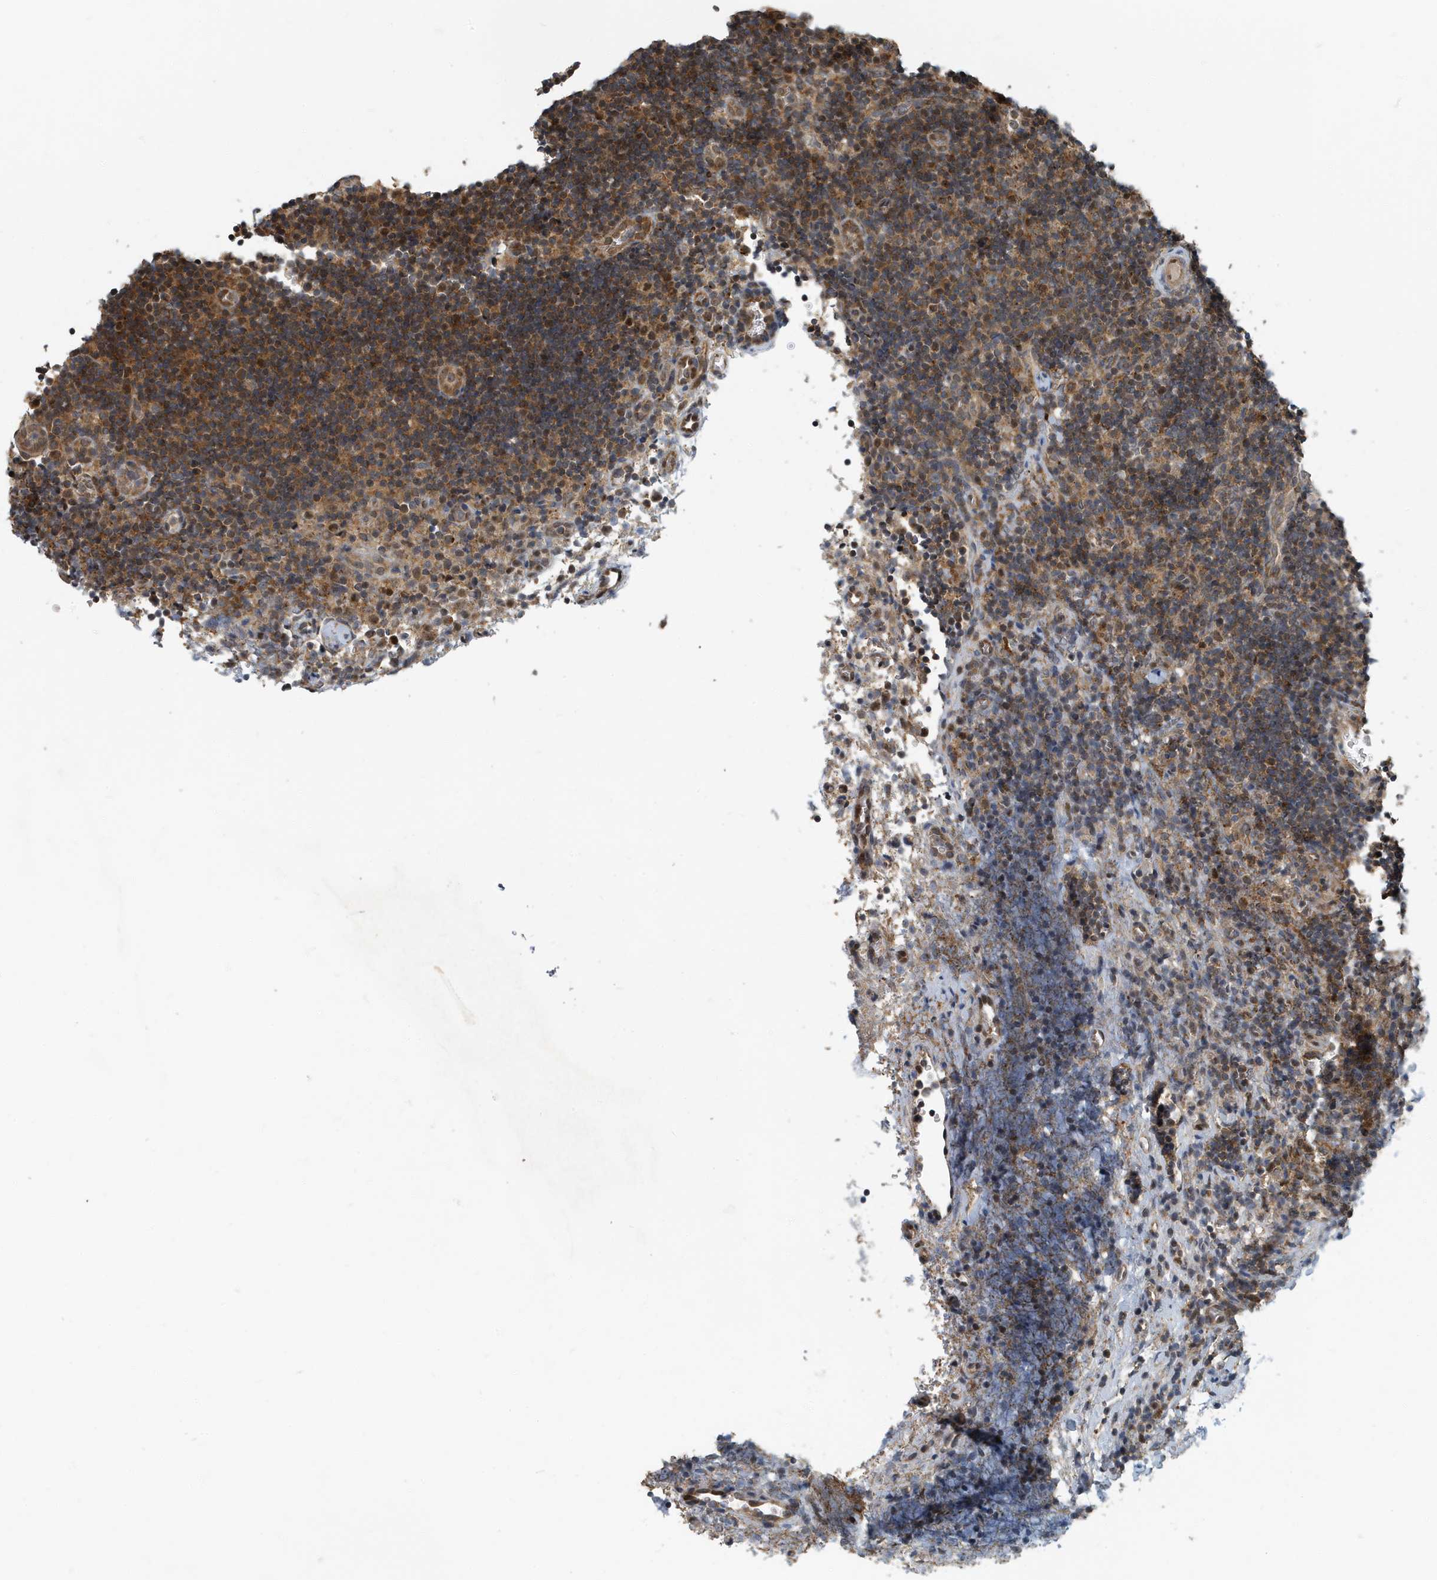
{"staining": {"intensity": "moderate", "quantity": "<25%", "location": "cytoplasmic/membranous"}, "tissue": "lymph node", "cell_type": "Germinal center cells", "image_type": "normal", "snomed": [{"axis": "morphology", "description": "Normal tissue, NOS"}, {"axis": "topography", "description": "Lymph node"}], "caption": "Germinal center cells reveal low levels of moderate cytoplasmic/membranous positivity in about <25% of cells in unremarkable human lymph node.", "gene": "KIF15", "patient": {"sex": "female", "age": 22}}